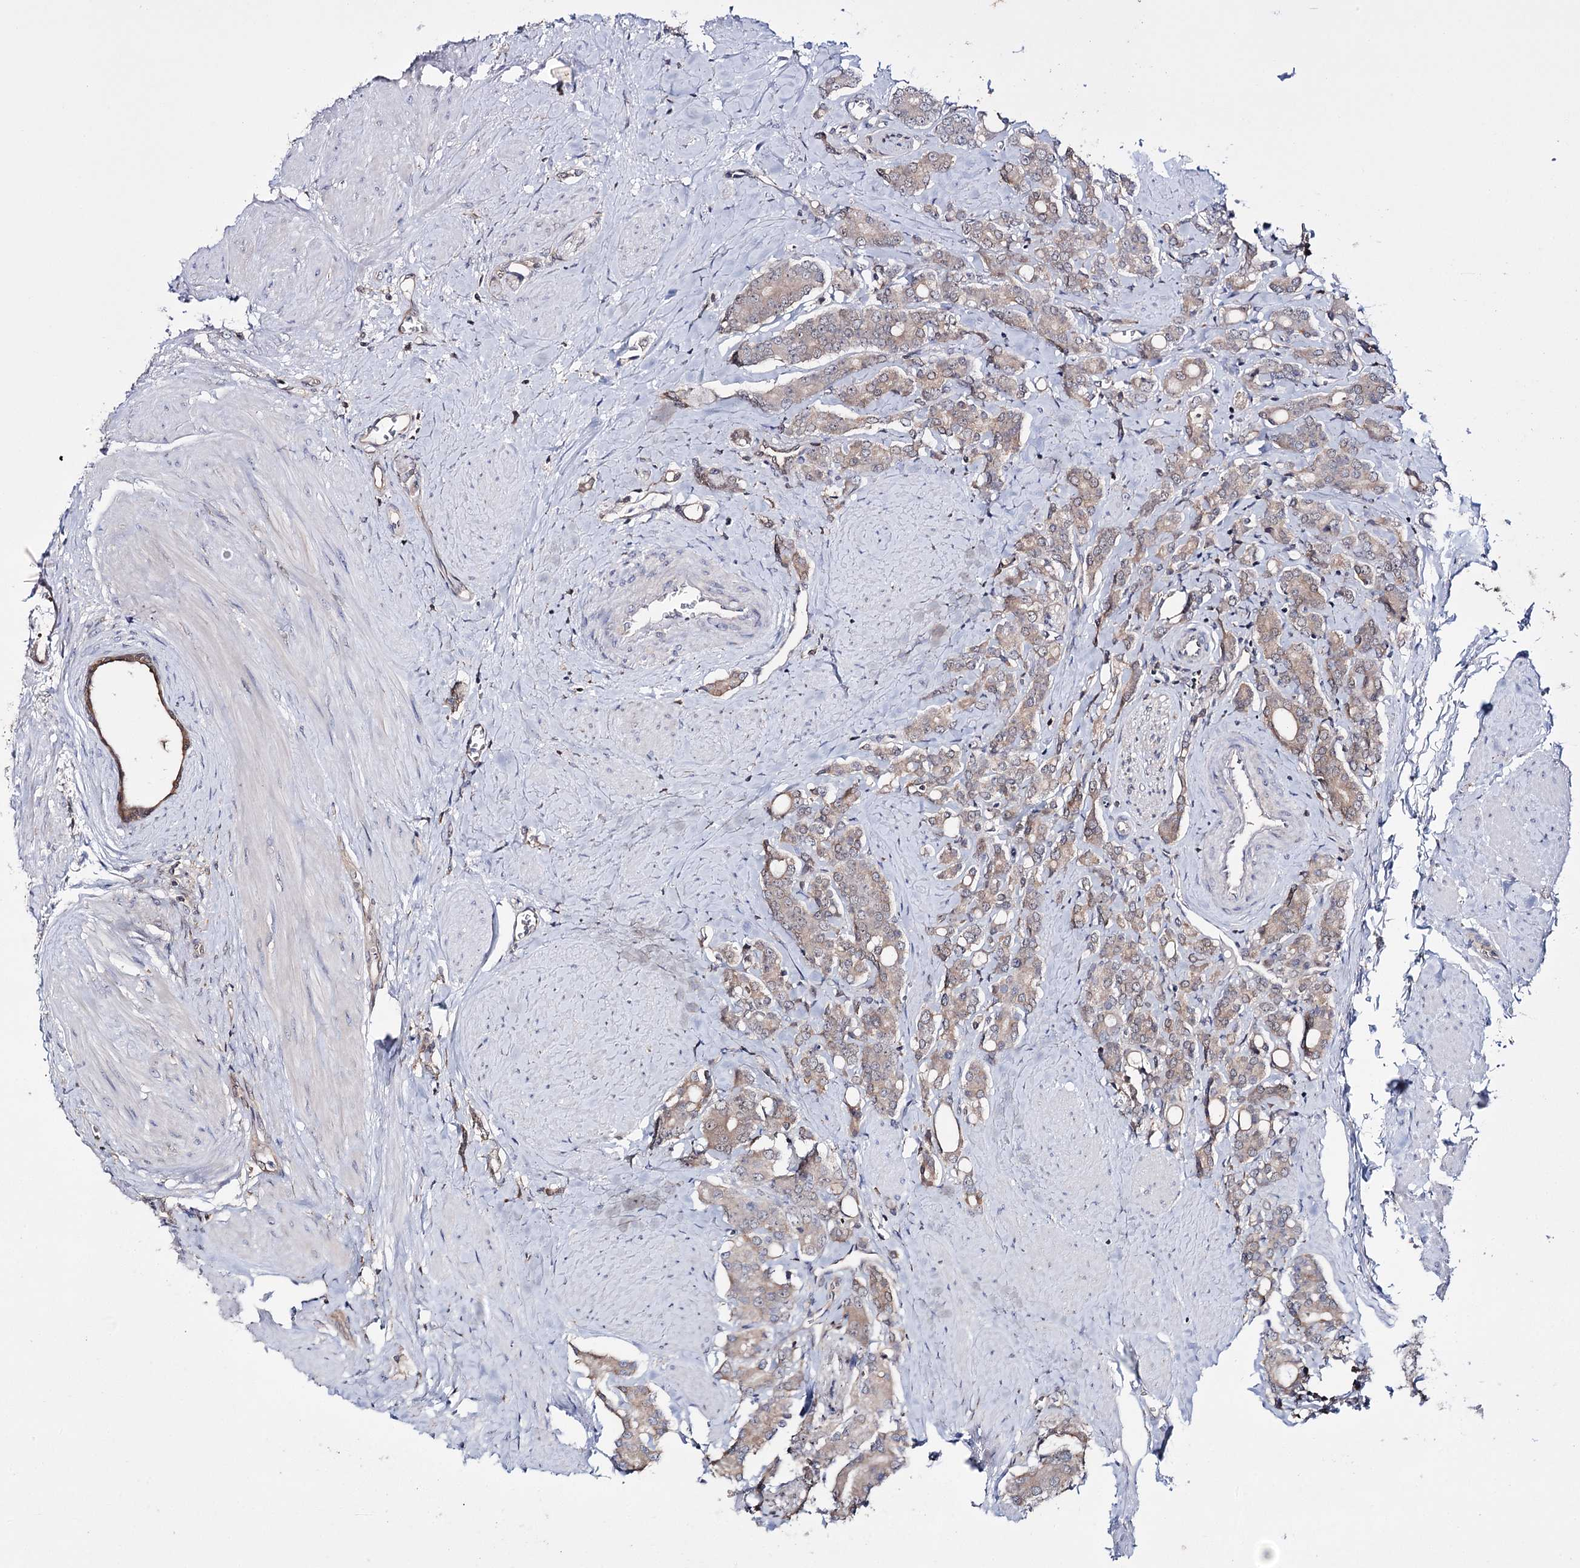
{"staining": {"intensity": "moderate", "quantity": ">75%", "location": "cytoplasmic/membranous"}, "tissue": "prostate cancer", "cell_type": "Tumor cells", "image_type": "cancer", "snomed": [{"axis": "morphology", "description": "Adenocarcinoma, High grade"}, {"axis": "topography", "description": "Prostate"}], "caption": "A medium amount of moderate cytoplasmic/membranous positivity is identified in approximately >75% of tumor cells in prostate cancer tissue.", "gene": "PTER", "patient": {"sex": "male", "age": 62}}